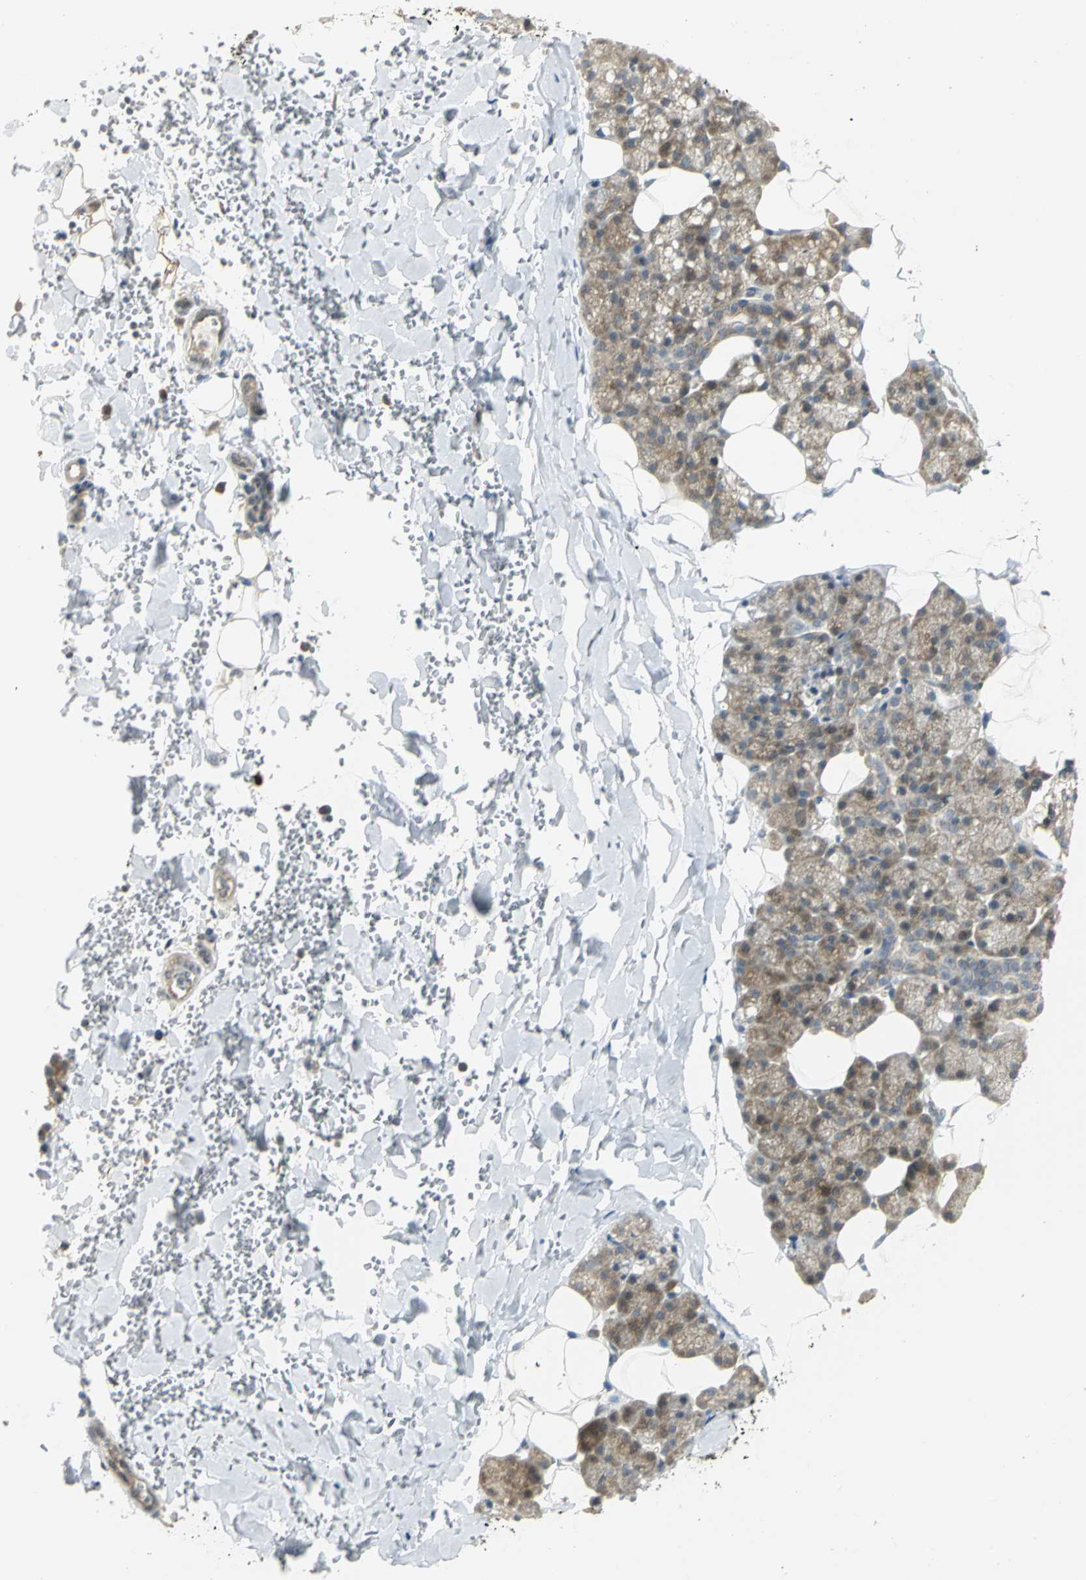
{"staining": {"intensity": "weak", "quantity": ">75%", "location": "cytoplasmic/membranous"}, "tissue": "salivary gland", "cell_type": "Glandular cells", "image_type": "normal", "snomed": [{"axis": "morphology", "description": "Normal tissue, NOS"}, {"axis": "topography", "description": "Lymph node"}, {"axis": "topography", "description": "Salivary gland"}], "caption": "Immunohistochemical staining of normal salivary gland reveals >75% levels of weak cytoplasmic/membranous protein staining in approximately >75% of glandular cells. Ihc stains the protein of interest in brown and the nuclei are stained blue.", "gene": "MAPK8IP3", "patient": {"sex": "male", "age": 8}}